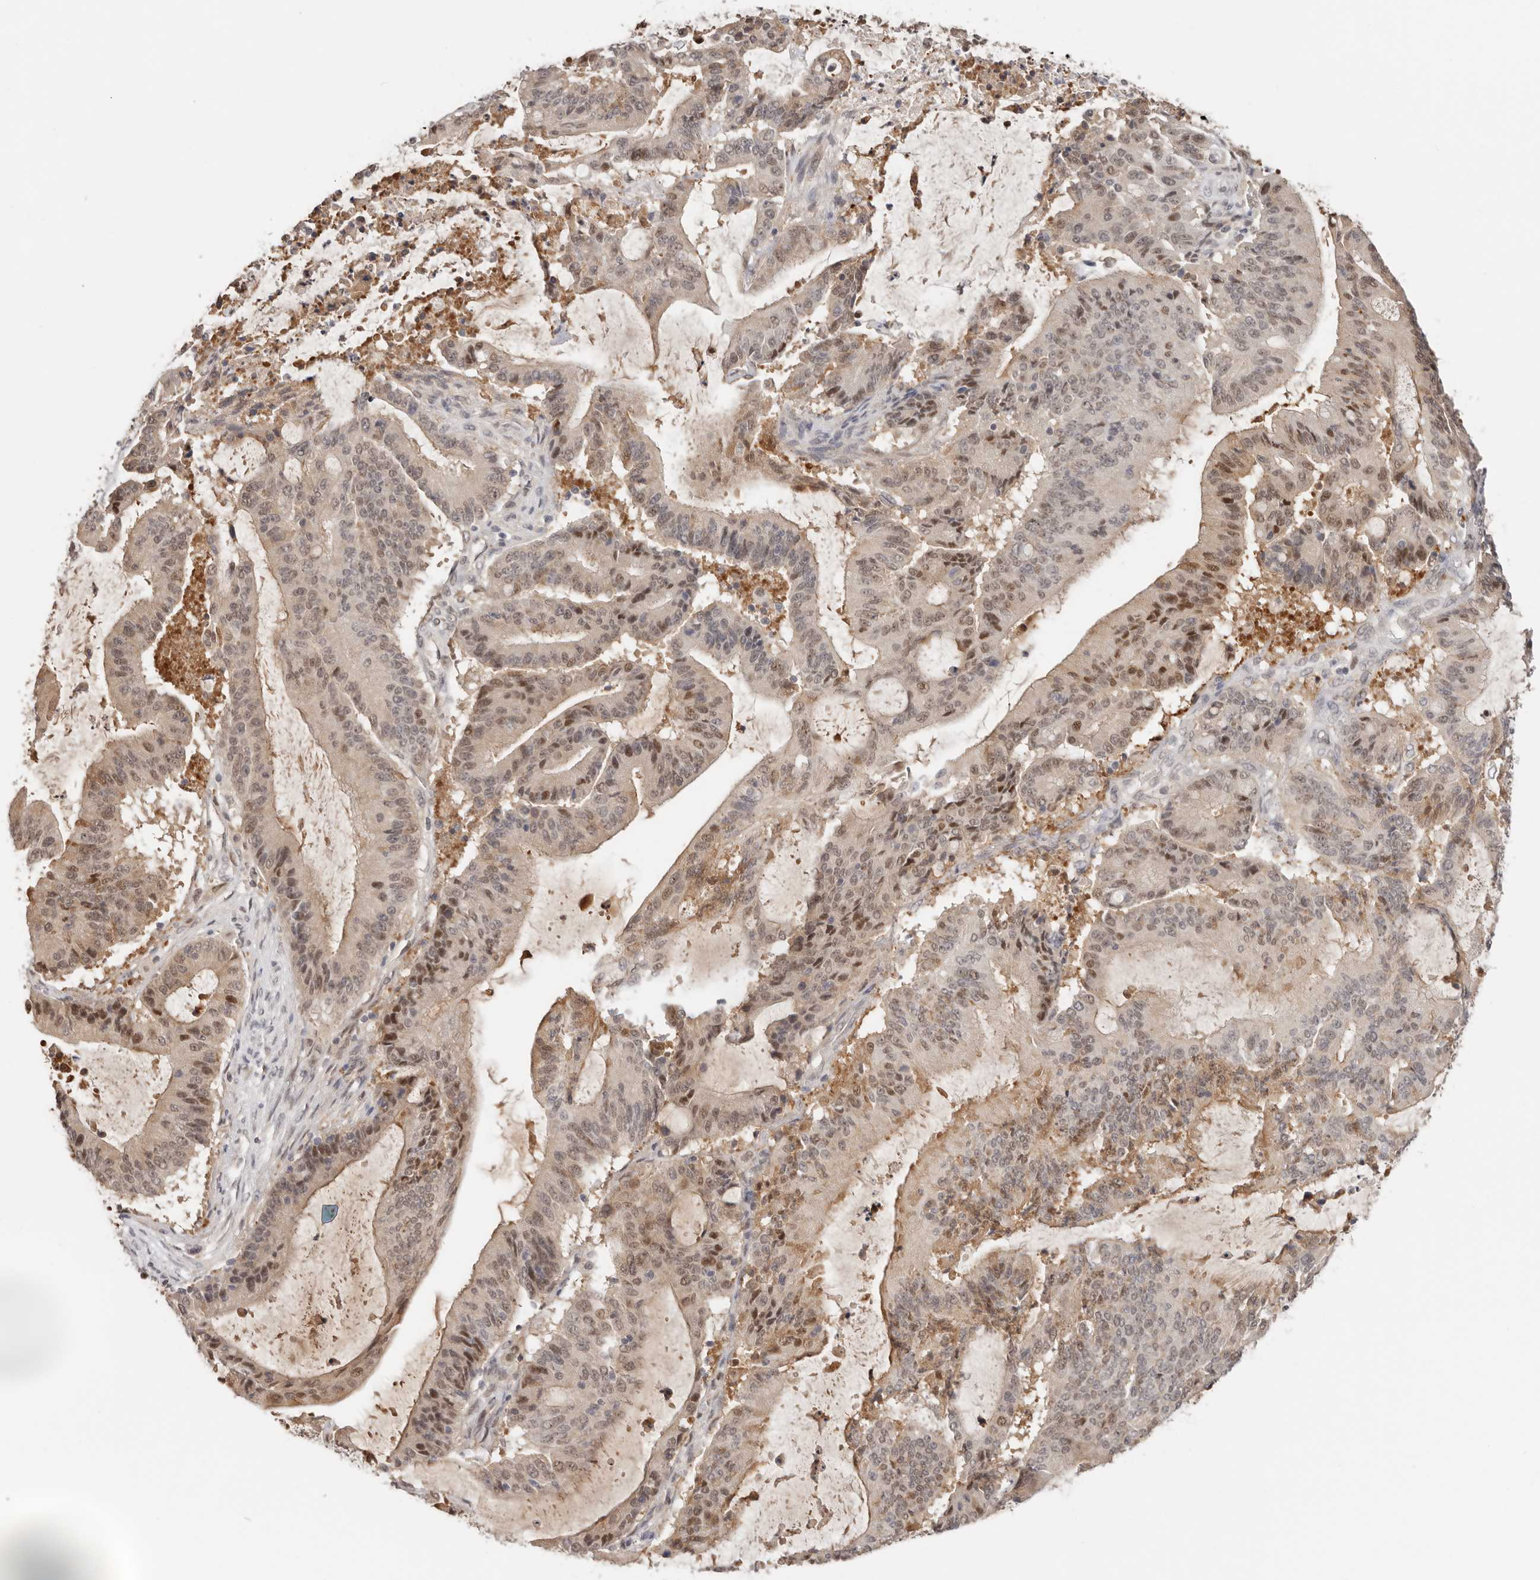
{"staining": {"intensity": "moderate", "quantity": "25%-75%", "location": "nuclear"}, "tissue": "liver cancer", "cell_type": "Tumor cells", "image_type": "cancer", "snomed": [{"axis": "morphology", "description": "Normal tissue, NOS"}, {"axis": "morphology", "description": "Cholangiocarcinoma"}, {"axis": "topography", "description": "Liver"}, {"axis": "topography", "description": "Peripheral nerve tissue"}], "caption": "The image demonstrates a brown stain indicating the presence of a protein in the nuclear of tumor cells in liver cholangiocarcinoma.", "gene": "LARP7", "patient": {"sex": "female", "age": 73}}